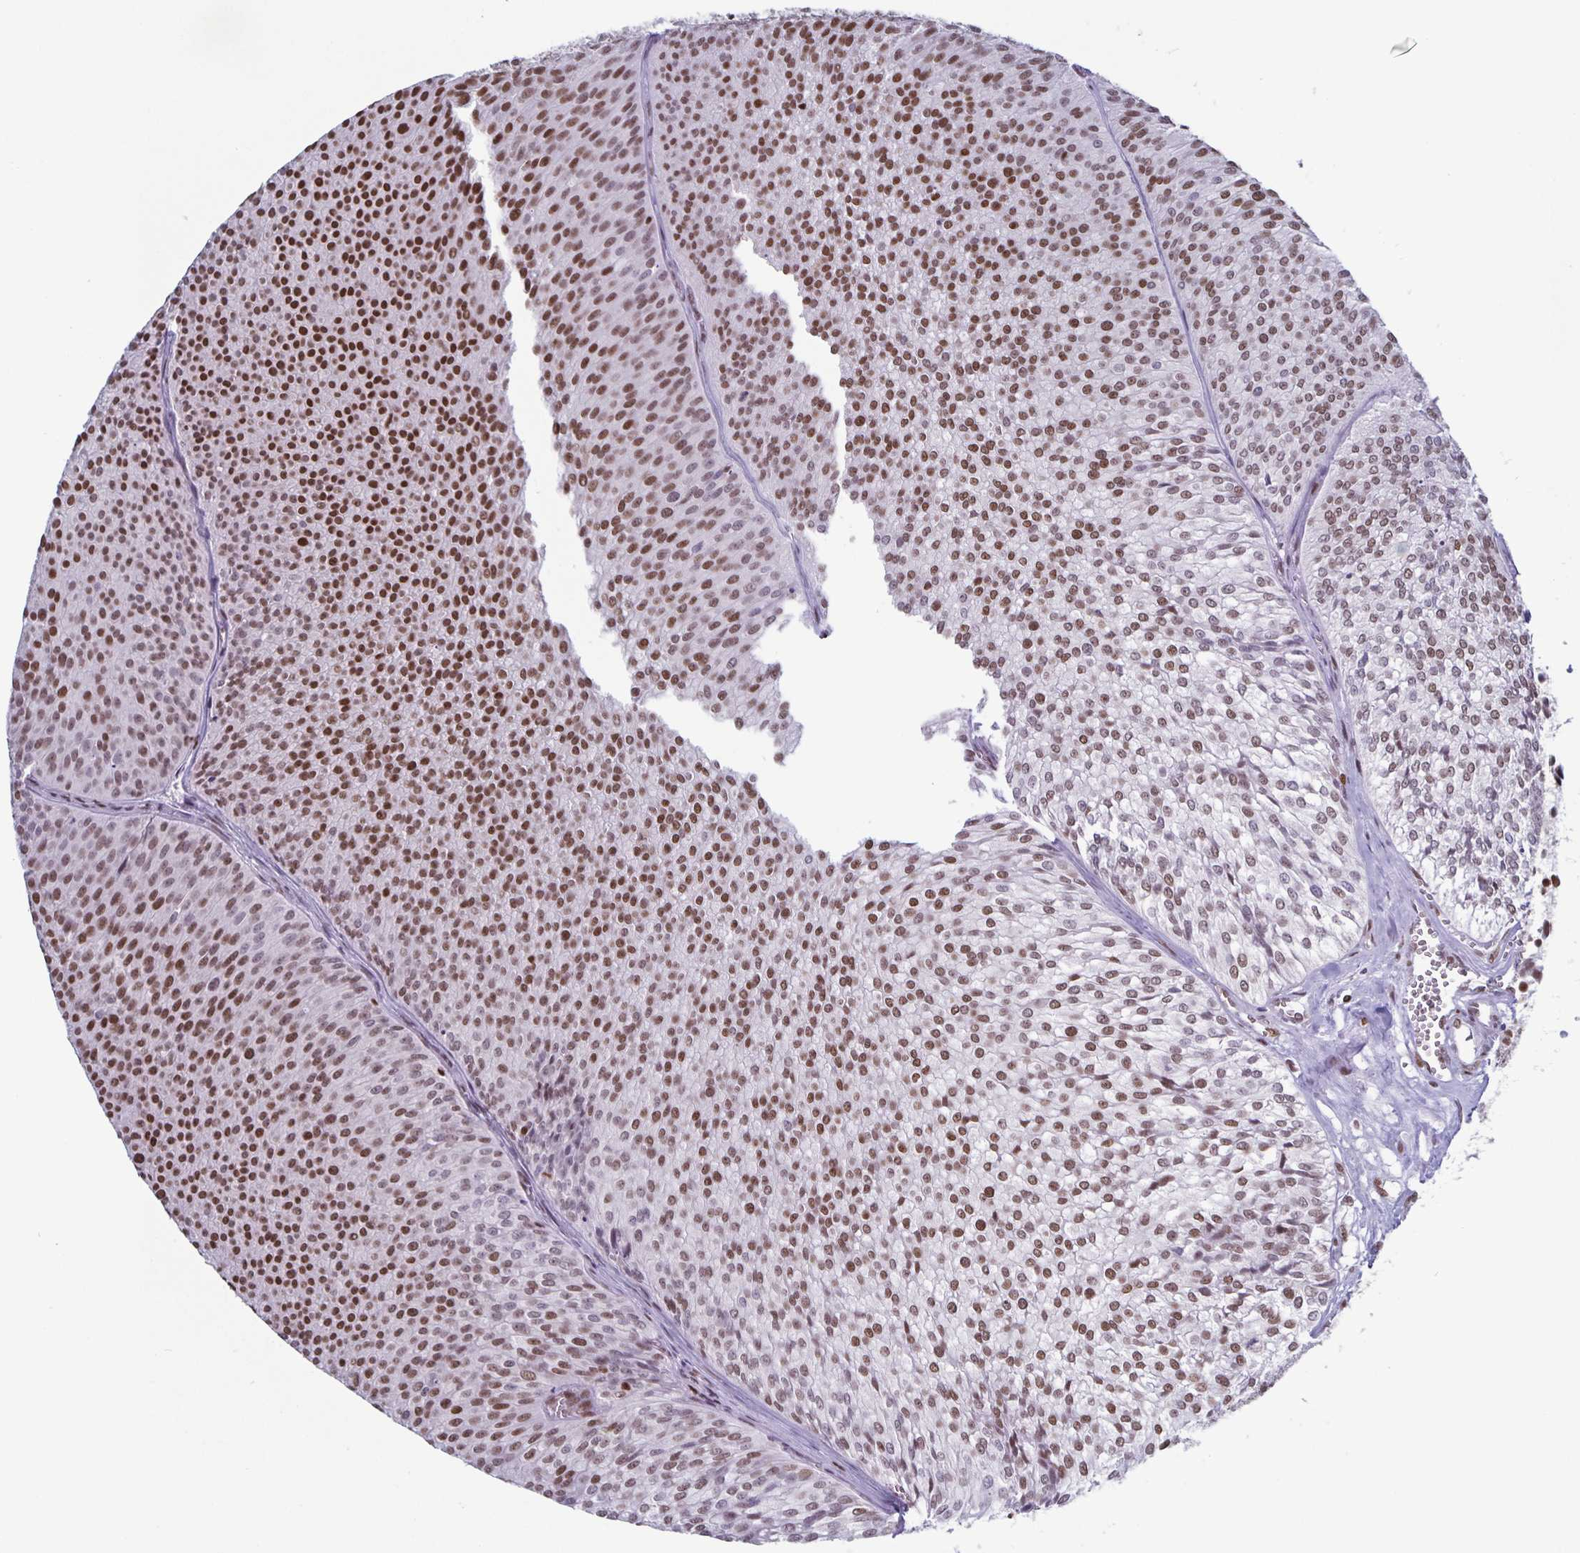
{"staining": {"intensity": "moderate", "quantity": ">75%", "location": "nuclear"}, "tissue": "urothelial cancer", "cell_type": "Tumor cells", "image_type": "cancer", "snomed": [{"axis": "morphology", "description": "Urothelial carcinoma, Low grade"}, {"axis": "topography", "description": "Urinary bladder"}], "caption": "Immunohistochemistry (IHC) staining of urothelial cancer, which demonstrates medium levels of moderate nuclear staining in about >75% of tumor cells indicating moderate nuclear protein staining. The staining was performed using DAB (brown) for protein detection and nuclei were counterstained in hematoxylin (blue).", "gene": "JUND", "patient": {"sex": "male", "age": 91}}